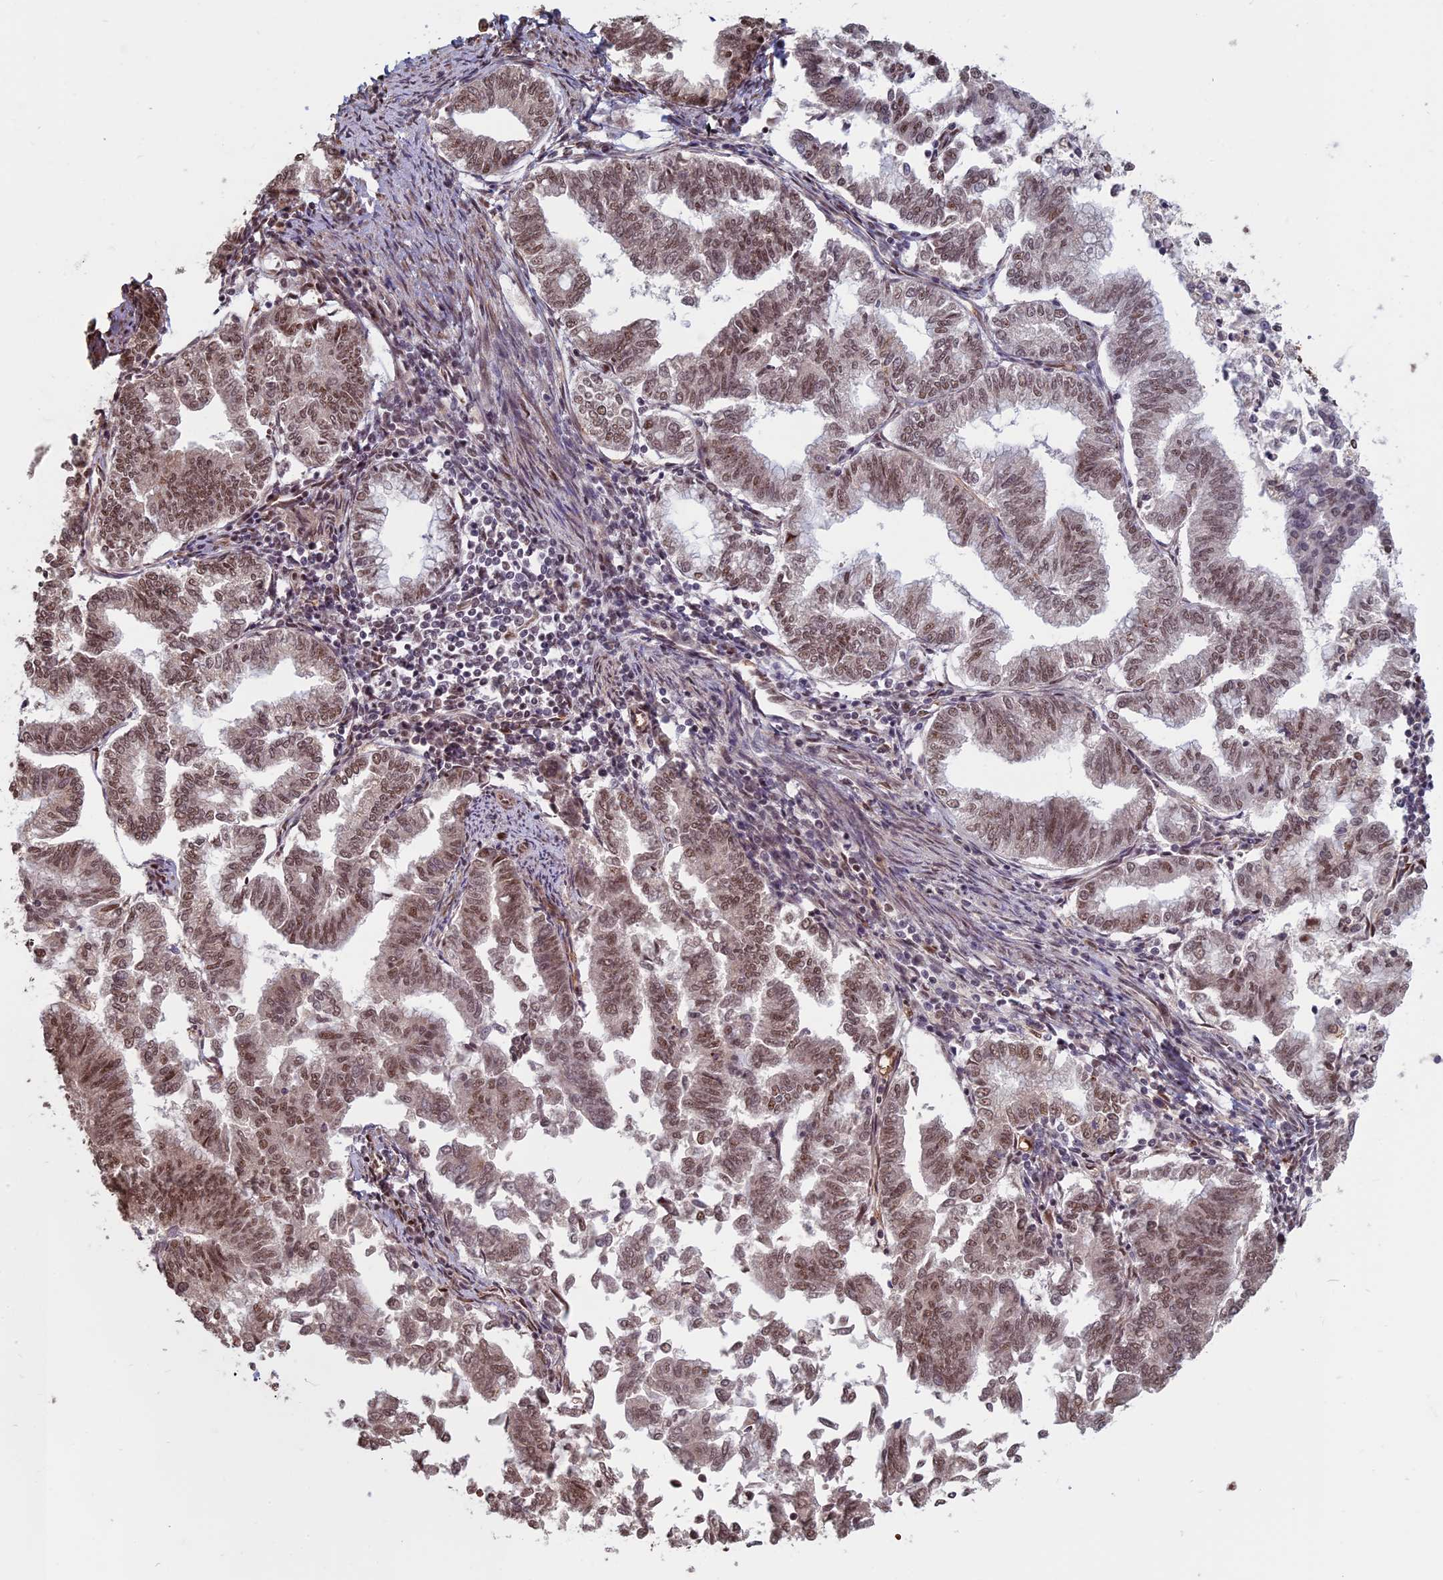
{"staining": {"intensity": "moderate", "quantity": ">75%", "location": "nuclear"}, "tissue": "endometrial cancer", "cell_type": "Tumor cells", "image_type": "cancer", "snomed": [{"axis": "morphology", "description": "Adenocarcinoma, NOS"}, {"axis": "topography", "description": "Endometrium"}], "caption": "DAB immunohistochemical staining of adenocarcinoma (endometrial) reveals moderate nuclear protein staining in about >75% of tumor cells.", "gene": "MFAP1", "patient": {"sex": "female", "age": 79}}